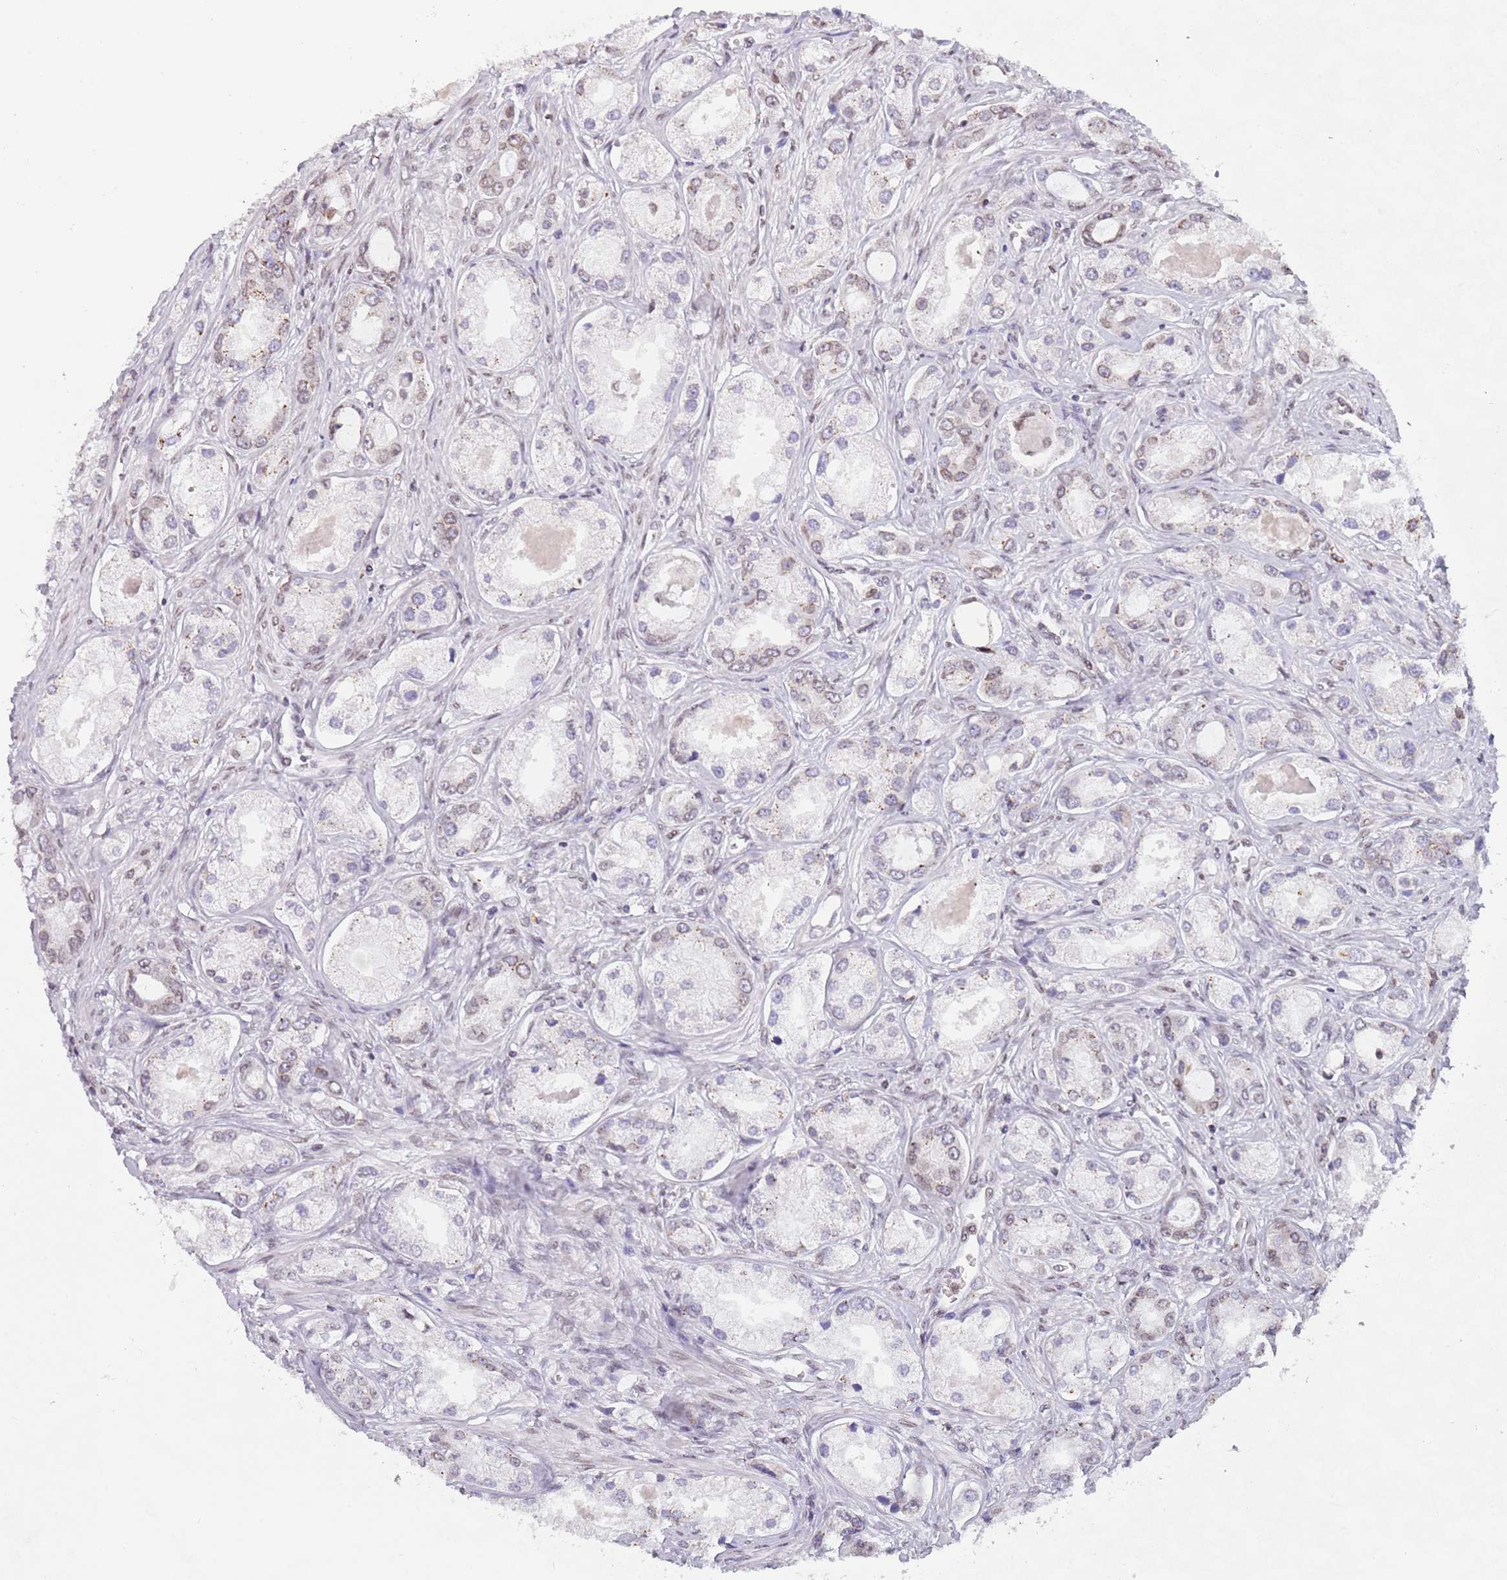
{"staining": {"intensity": "moderate", "quantity": "<25%", "location": "cytoplasmic/membranous"}, "tissue": "prostate cancer", "cell_type": "Tumor cells", "image_type": "cancer", "snomed": [{"axis": "morphology", "description": "Adenocarcinoma, Low grade"}, {"axis": "topography", "description": "Prostate"}], "caption": "High-magnification brightfield microscopy of prostate cancer stained with DAB (3,3'-diaminobenzidine) (brown) and counterstained with hematoxylin (blue). tumor cells exhibit moderate cytoplasmic/membranous staining is identified in about<25% of cells. (IHC, brightfield microscopy, high magnification).", "gene": "KLHDC2", "patient": {"sex": "male", "age": 68}}